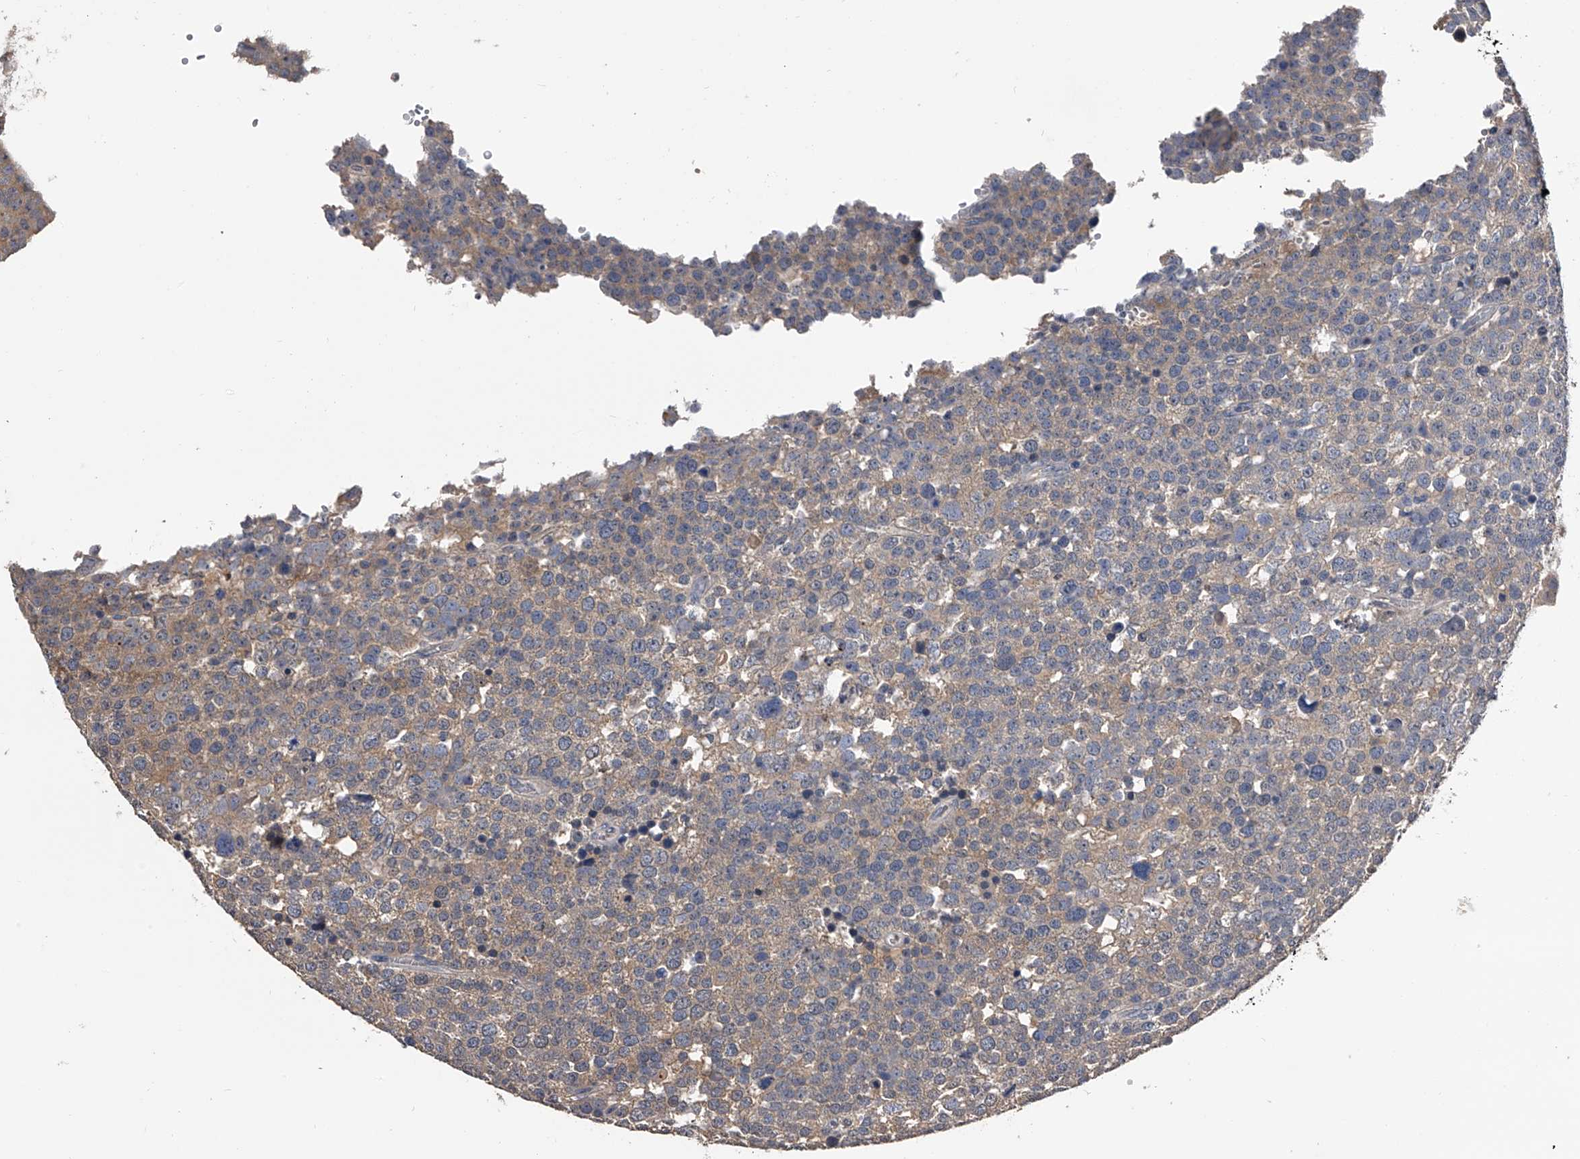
{"staining": {"intensity": "moderate", "quantity": "25%-75%", "location": "cytoplasmic/membranous"}, "tissue": "testis cancer", "cell_type": "Tumor cells", "image_type": "cancer", "snomed": [{"axis": "morphology", "description": "Seminoma, NOS"}, {"axis": "topography", "description": "Testis"}], "caption": "The photomicrograph shows a brown stain indicating the presence of a protein in the cytoplasmic/membranous of tumor cells in testis cancer.", "gene": "EFCAB7", "patient": {"sex": "male", "age": 71}}